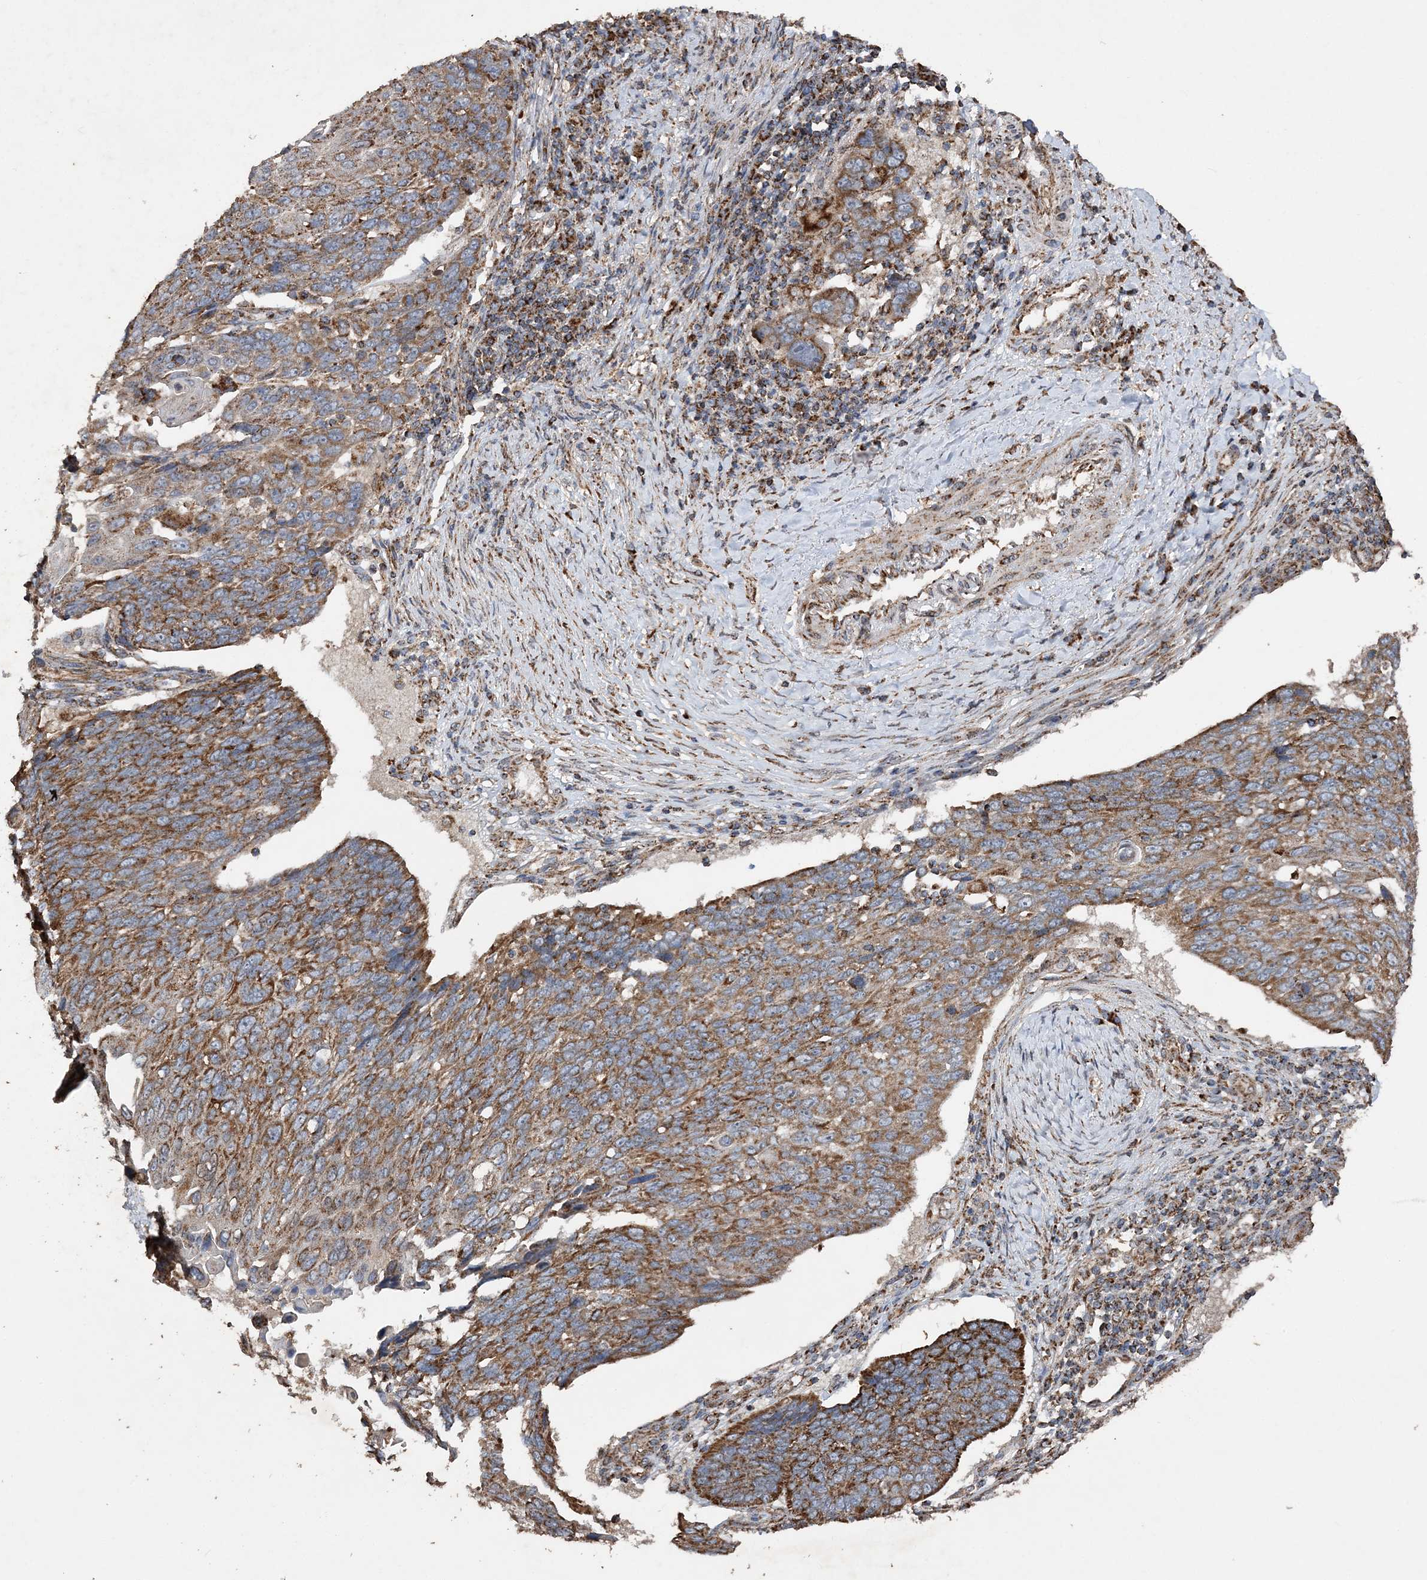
{"staining": {"intensity": "moderate", "quantity": ">75%", "location": "cytoplasmic/membranous"}, "tissue": "lung cancer", "cell_type": "Tumor cells", "image_type": "cancer", "snomed": [{"axis": "morphology", "description": "Squamous cell carcinoma, NOS"}, {"axis": "topography", "description": "Lung"}], "caption": "Immunohistochemical staining of lung squamous cell carcinoma displays medium levels of moderate cytoplasmic/membranous positivity in about >75% of tumor cells.", "gene": "POC5", "patient": {"sex": "male", "age": 66}}